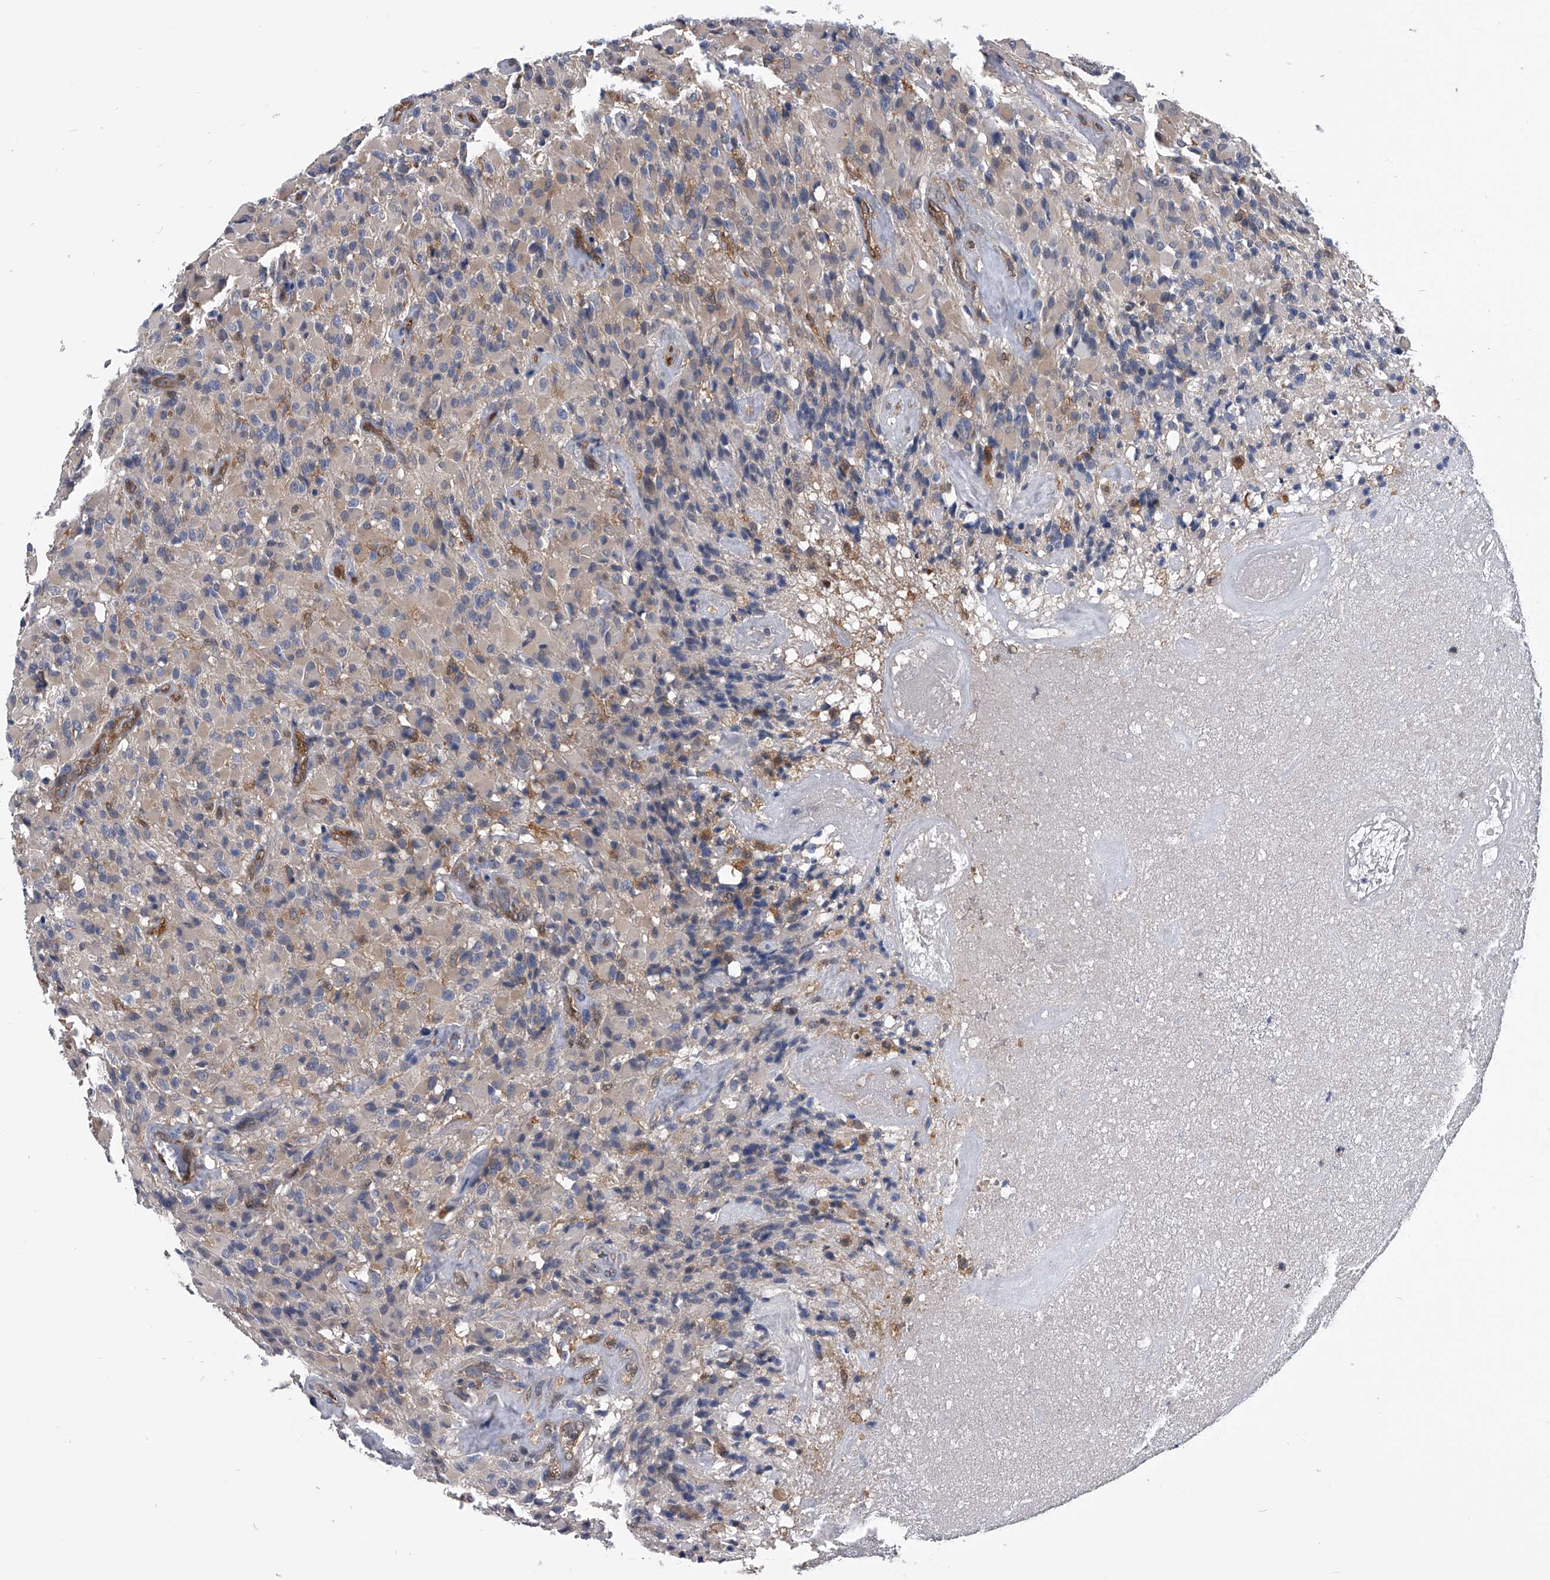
{"staining": {"intensity": "weak", "quantity": "<25%", "location": "cytoplasmic/membranous"}, "tissue": "glioma", "cell_type": "Tumor cells", "image_type": "cancer", "snomed": [{"axis": "morphology", "description": "Glioma, malignant, High grade"}, {"axis": "topography", "description": "Brain"}], "caption": "High magnification brightfield microscopy of malignant glioma (high-grade) stained with DAB (3,3'-diaminobenzidine) (brown) and counterstained with hematoxylin (blue): tumor cells show no significant positivity.", "gene": "PDXK", "patient": {"sex": "male", "age": 71}}